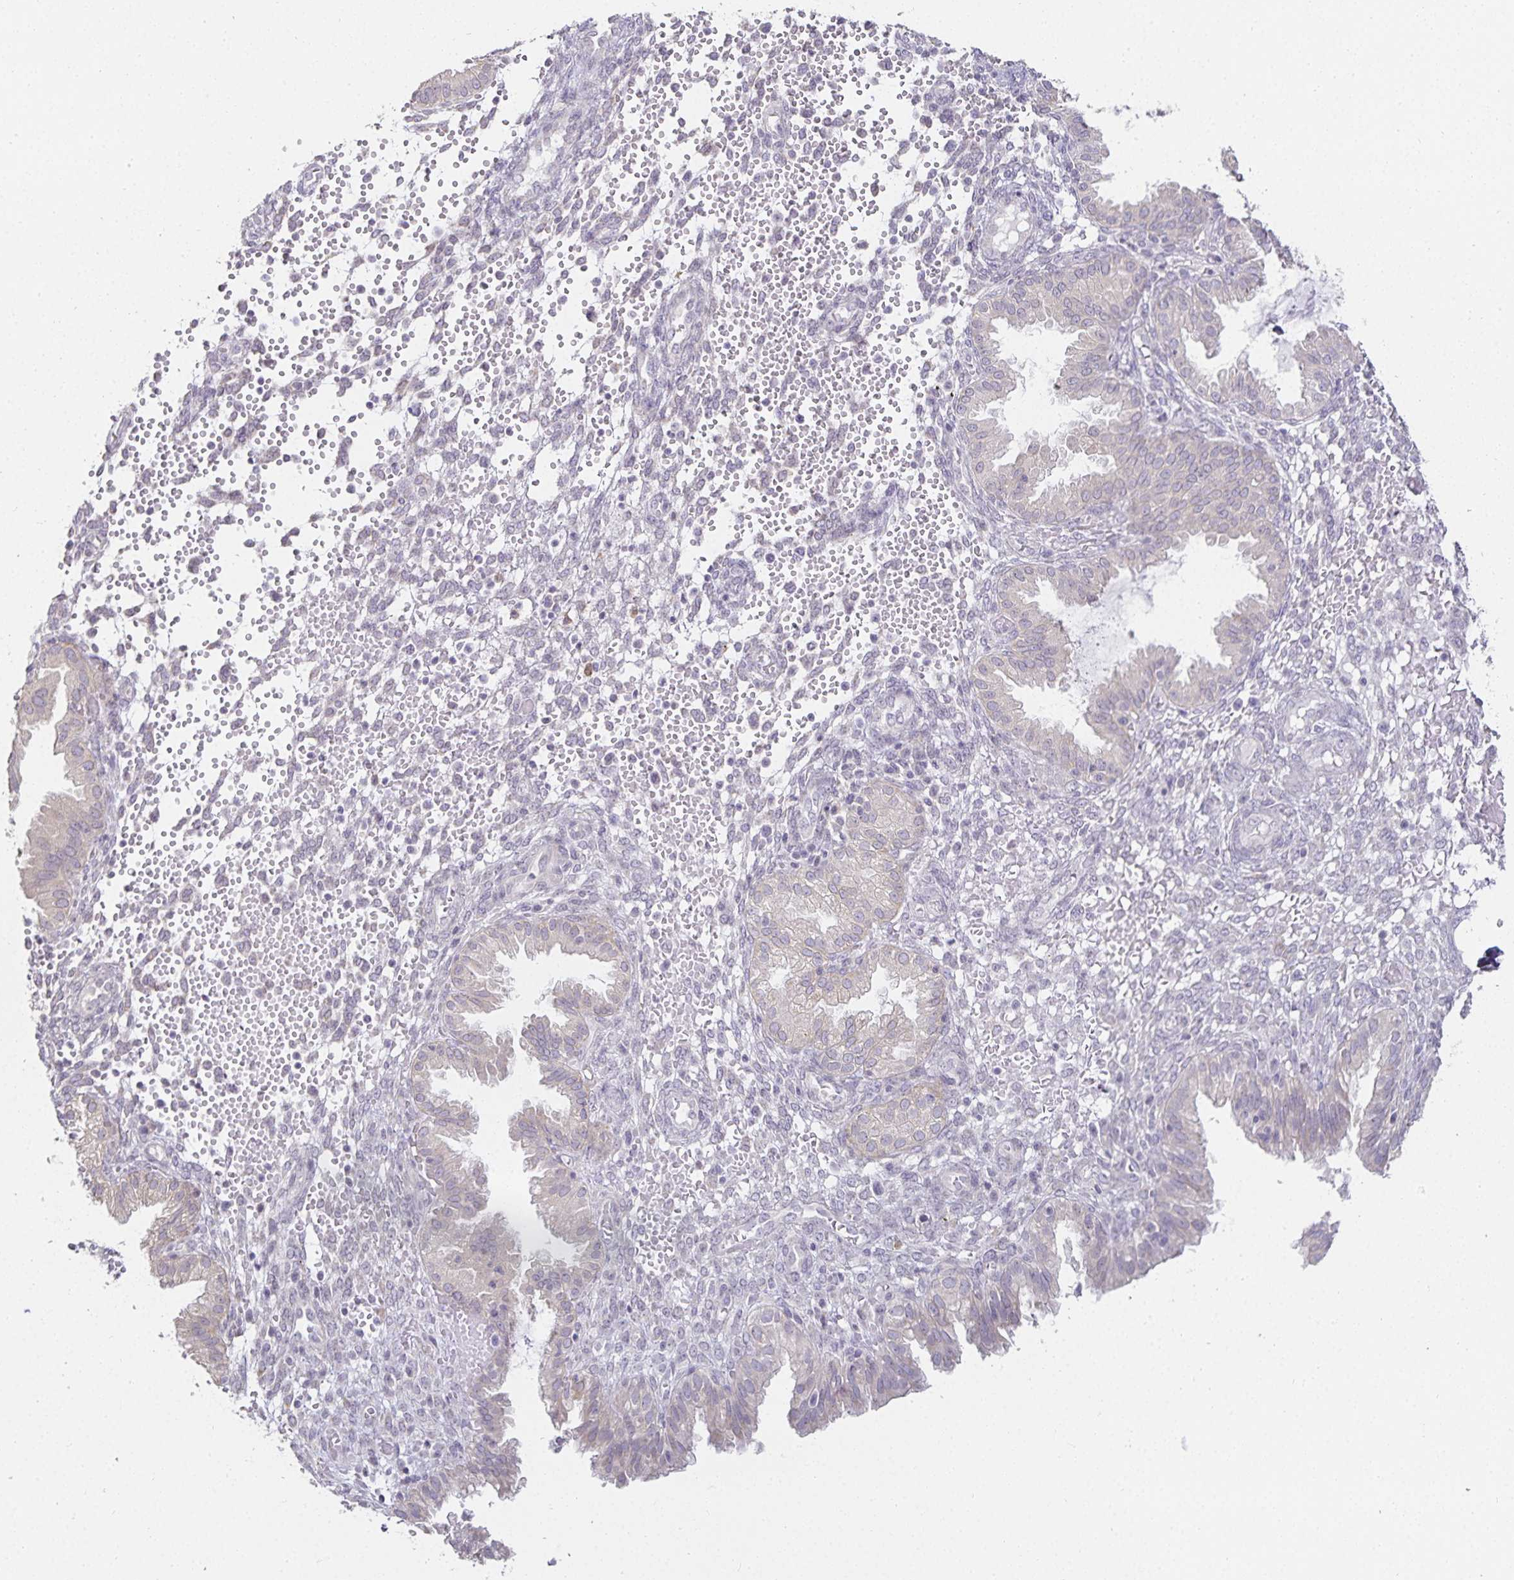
{"staining": {"intensity": "negative", "quantity": "none", "location": "none"}, "tissue": "endometrium", "cell_type": "Cells in endometrial stroma", "image_type": "normal", "snomed": [{"axis": "morphology", "description": "Normal tissue, NOS"}, {"axis": "topography", "description": "Endometrium"}], "caption": "IHC image of benign endometrium: endometrium stained with DAB exhibits no significant protein positivity in cells in endometrial stroma. (Immunohistochemistry (ihc), brightfield microscopy, high magnification).", "gene": "GP2", "patient": {"sex": "female", "age": 33}}